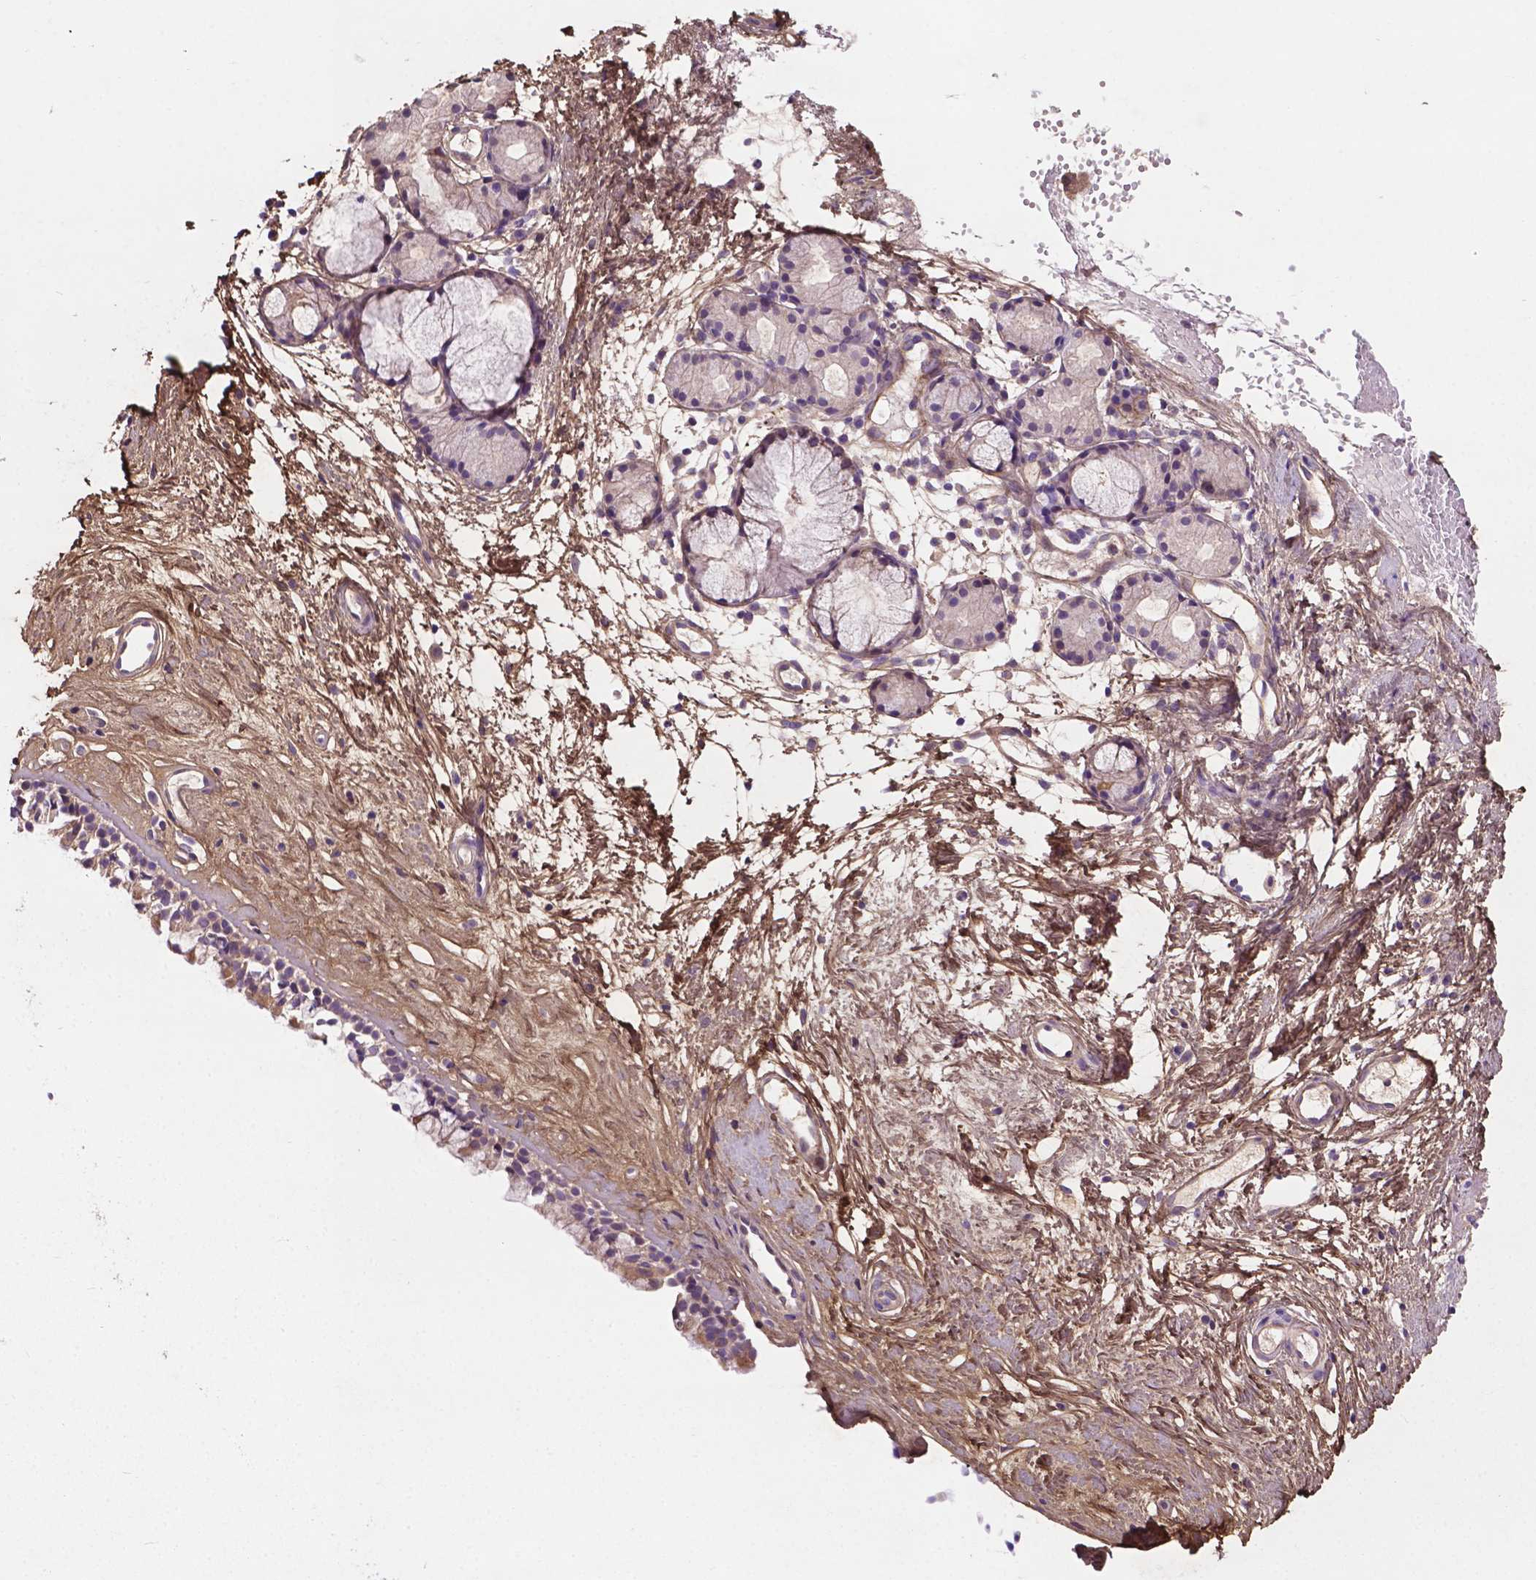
{"staining": {"intensity": "moderate", "quantity": "25%-75%", "location": "cytoplasmic/membranous"}, "tissue": "nasopharynx", "cell_type": "Respiratory epithelial cells", "image_type": "normal", "snomed": [{"axis": "morphology", "description": "Normal tissue, NOS"}, {"axis": "topography", "description": "Nasopharynx"}], "caption": "Protein expression by IHC demonstrates moderate cytoplasmic/membranous positivity in about 25%-75% of respiratory epithelial cells in benign nasopharynx.", "gene": "GJA9", "patient": {"sex": "female", "age": 52}}